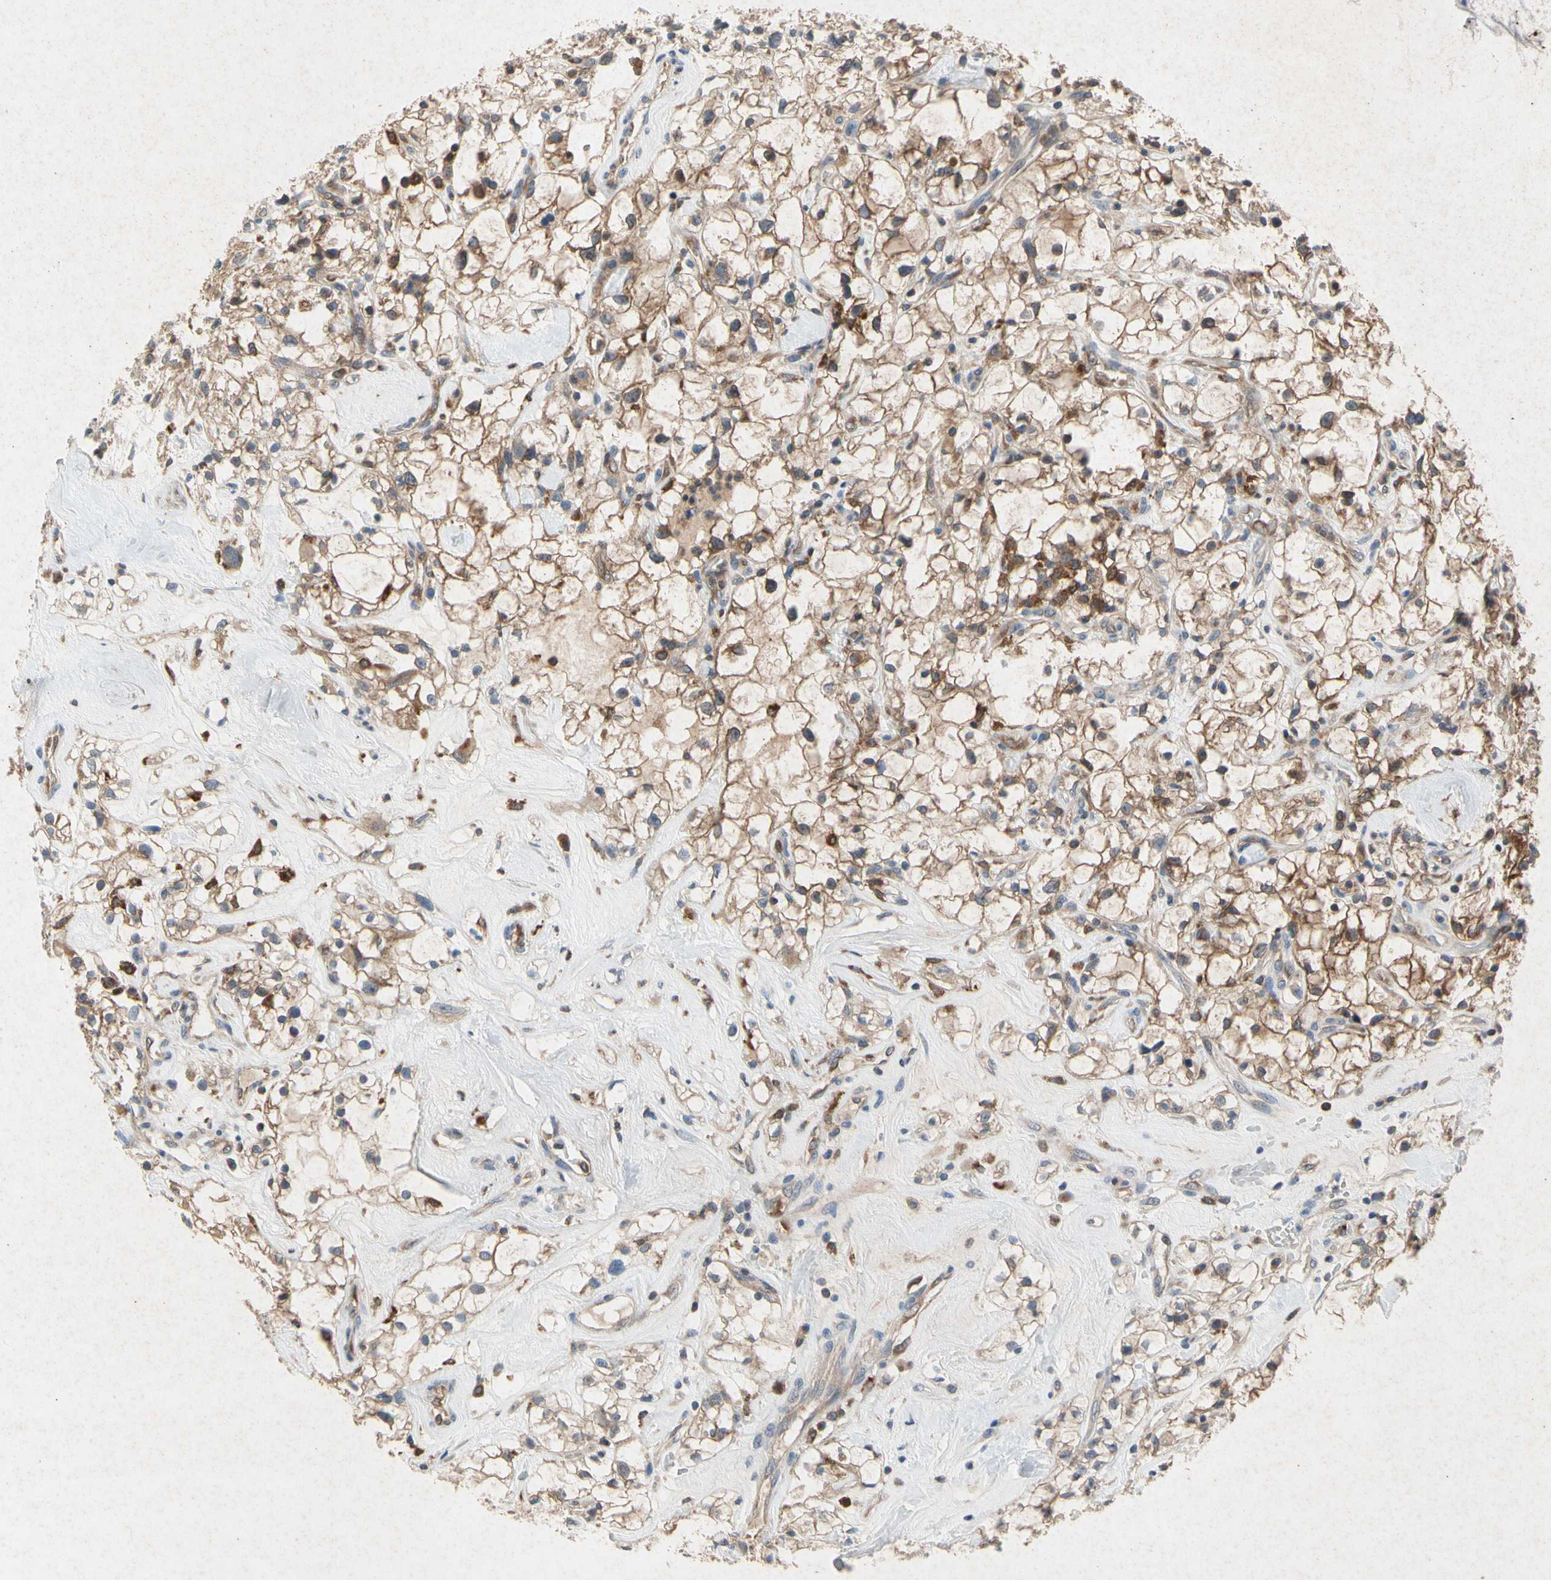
{"staining": {"intensity": "moderate", "quantity": ">75%", "location": "cytoplasmic/membranous"}, "tissue": "renal cancer", "cell_type": "Tumor cells", "image_type": "cancer", "snomed": [{"axis": "morphology", "description": "Adenocarcinoma, NOS"}, {"axis": "topography", "description": "Kidney"}], "caption": "Tumor cells exhibit moderate cytoplasmic/membranous expression in about >75% of cells in renal cancer (adenocarcinoma). (brown staining indicates protein expression, while blue staining denotes nuclei).", "gene": "RPS6KA1", "patient": {"sex": "female", "age": 60}}